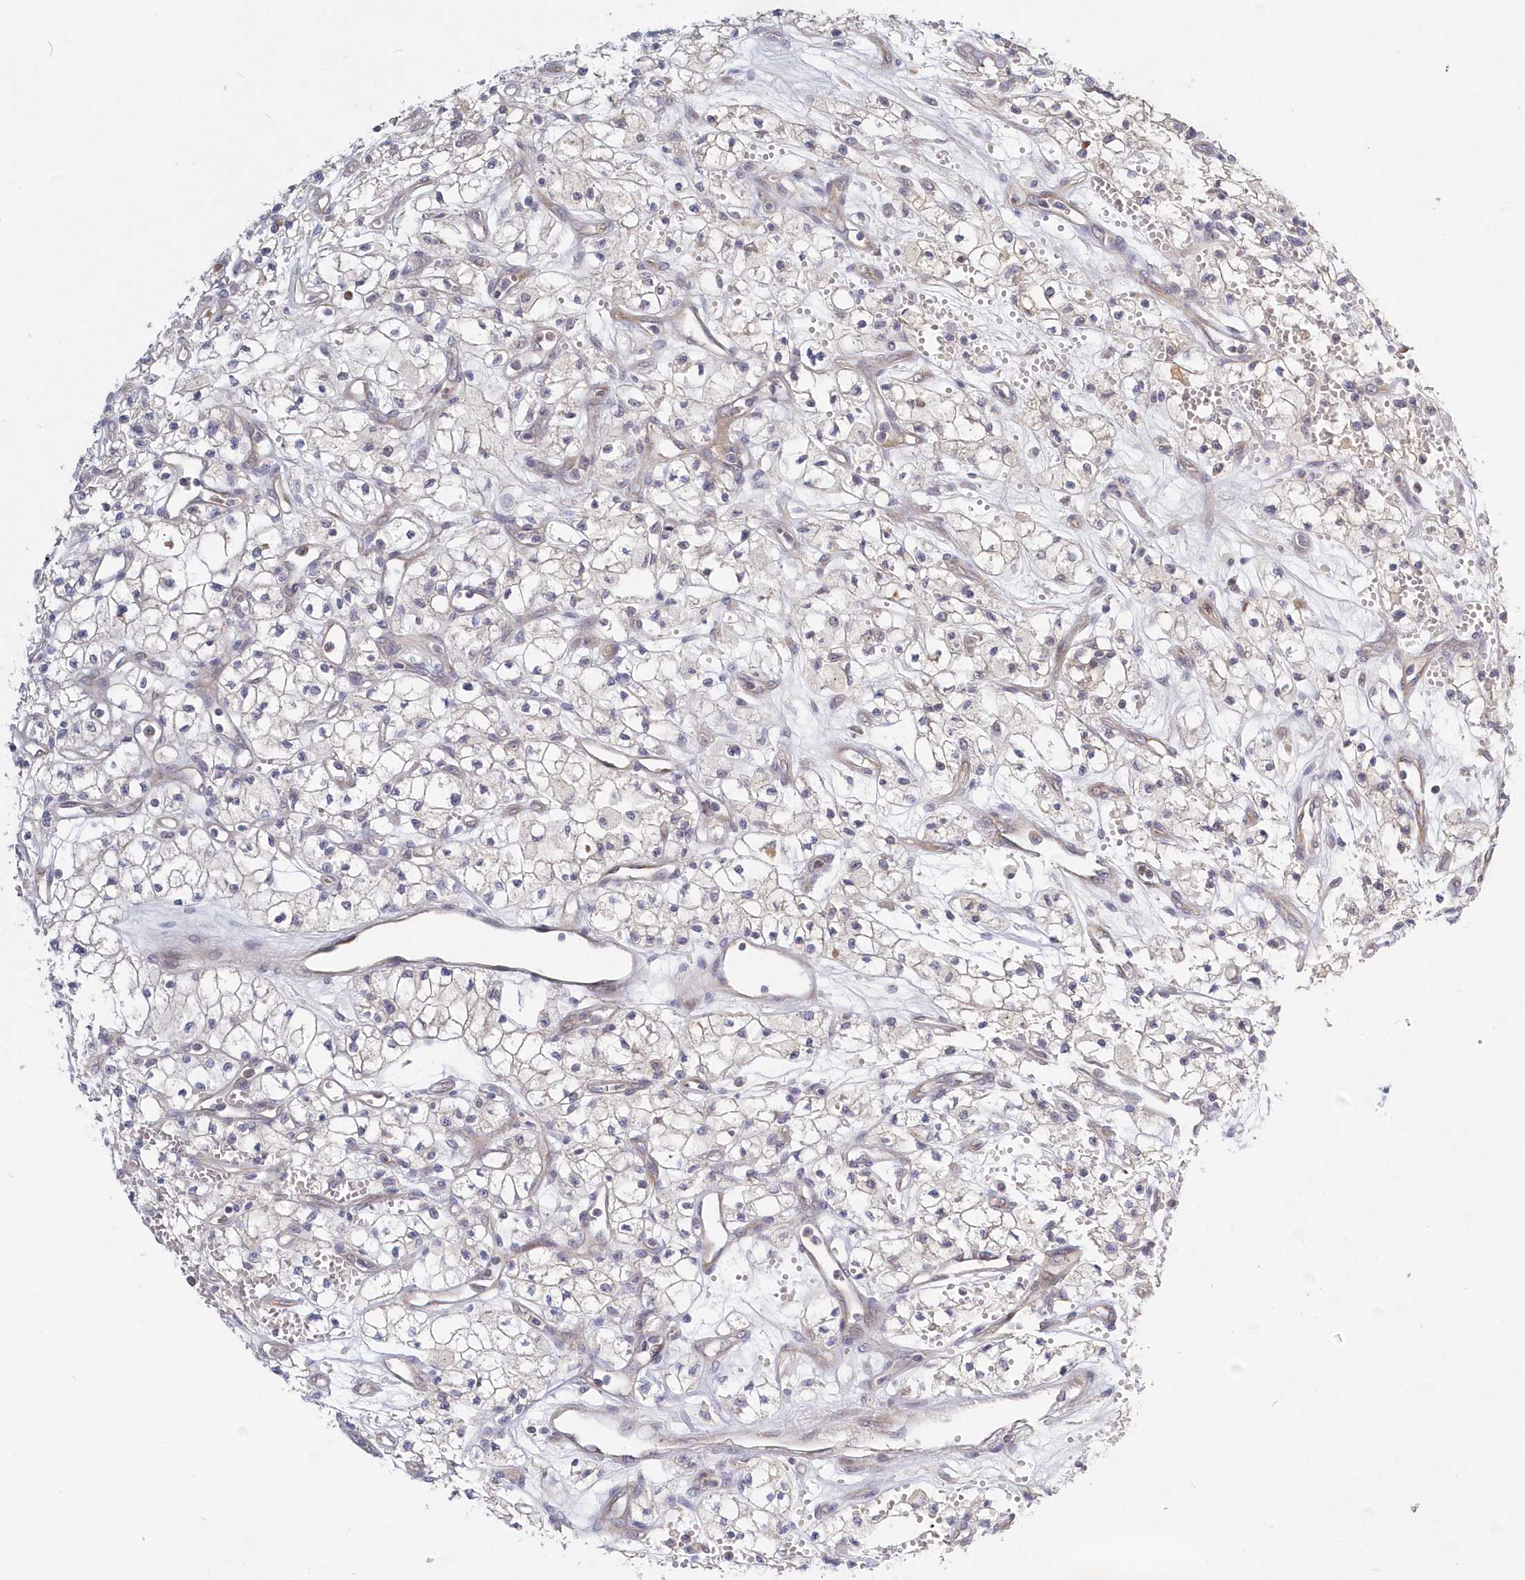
{"staining": {"intensity": "negative", "quantity": "none", "location": "none"}, "tissue": "renal cancer", "cell_type": "Tumor cells", "image_type": "cancer", "snomed": [{"axis": "morphology", "description": "Adenocarcinoma, NOS"}, {"axis": "topography", "description": "Kidney"}], "caption": "IHC of human renal cancer reveals no staining in tumor cells.", "gene": "KATNA1", "patient": {"sex": "male", "age": 59}}